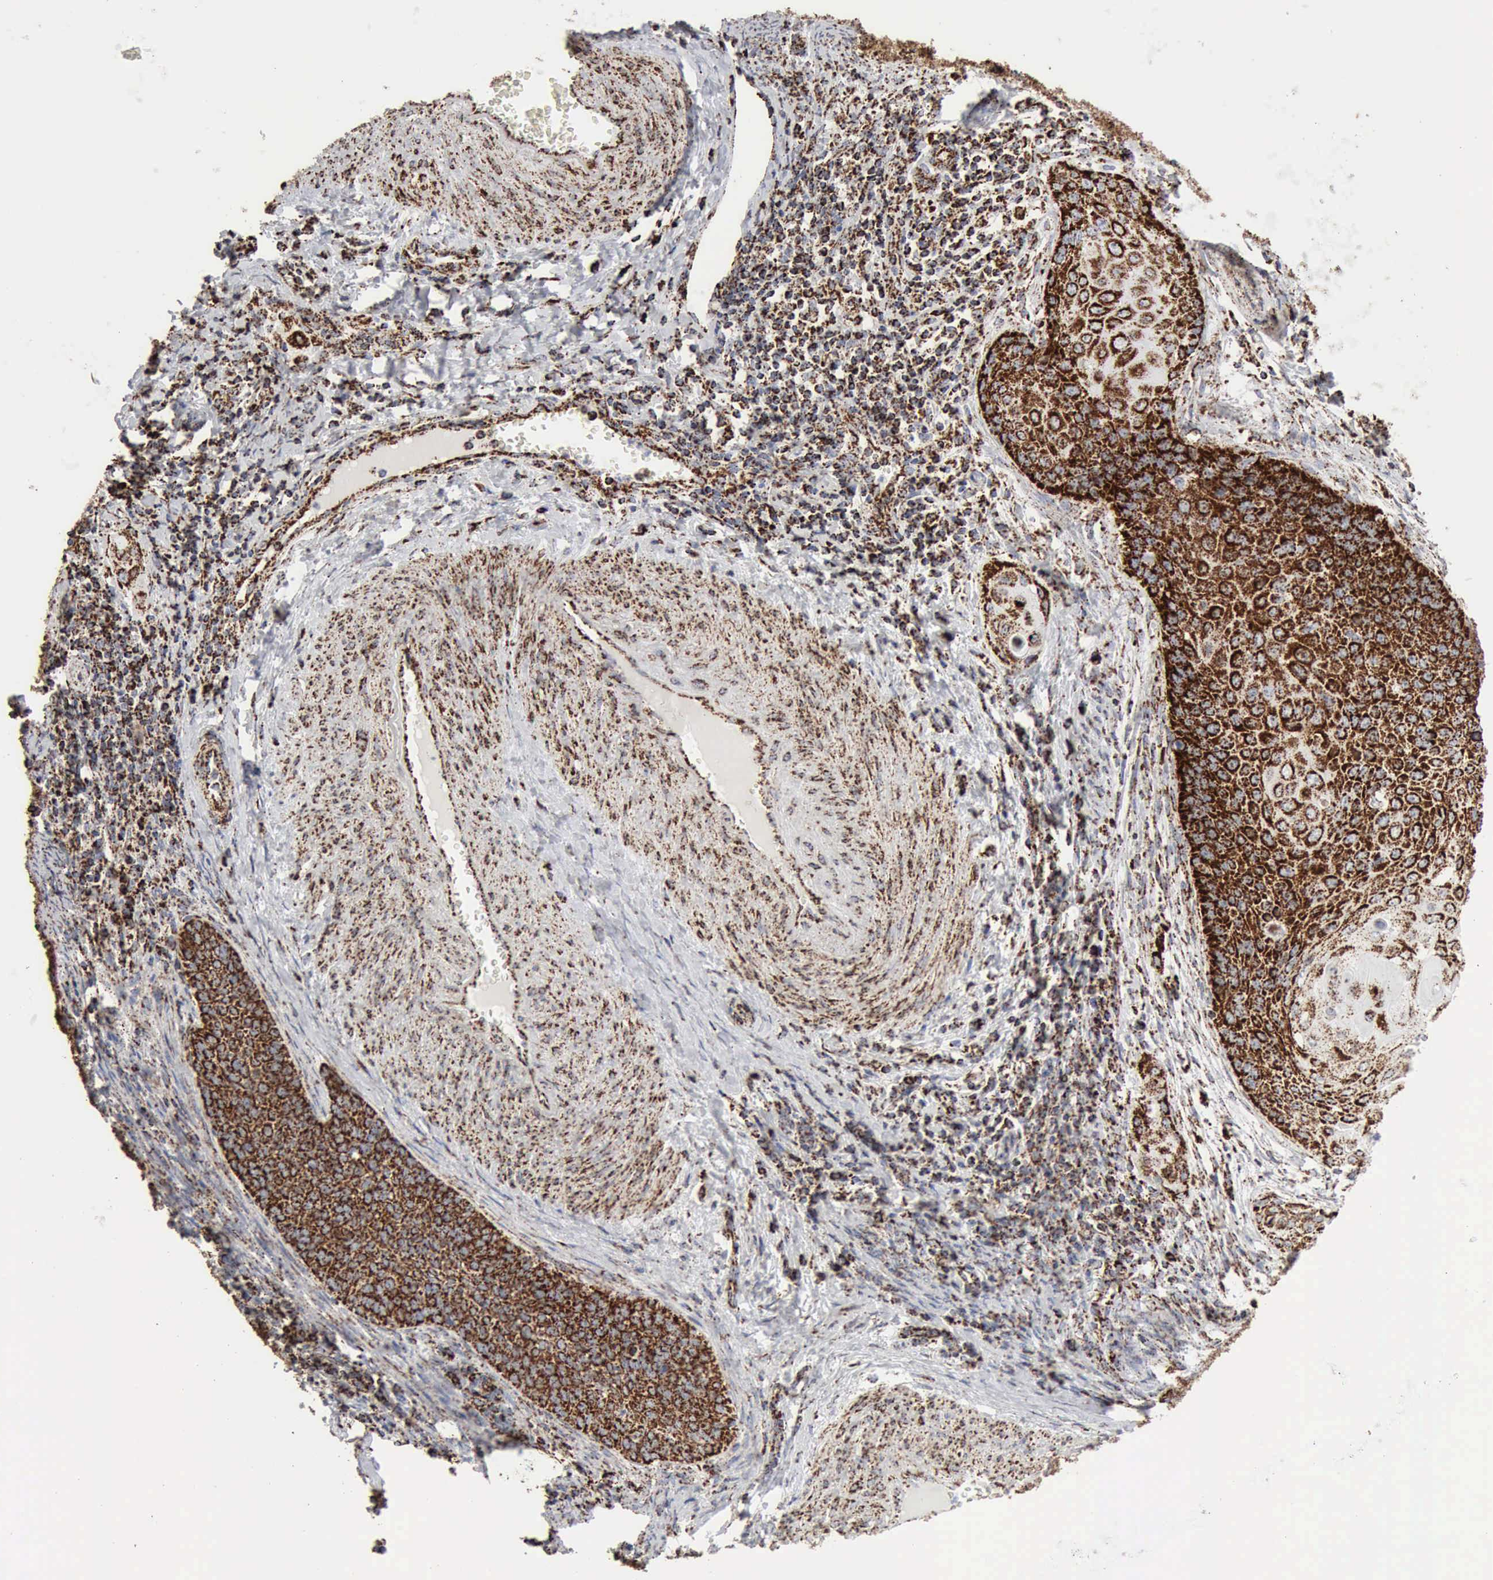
{"staining": {"intensity": "strong", "quantity": ">75%", "location": "cytoplasmic/membranous"}, "tissue": "cervical cancer", "cell_type": "Tumor cells", "image_type": "cancer", "snomed": [{"axis": "morphology", "description": "Squamous cell carcinoma, NOS"}, {"axis": "topography", "description": "Cervix"}], "caption": "An immunohistochemistry (IHC) histopathology image of tumor tissue is shown. Protein staining in brown shows strong cytoplasmic/membranous positivity in squamous cell carcinoma (cervical) within tumor cells. Ihc stains the protein in brown and the nuclei are stained blue.", "gene": "ACO2", "patient": {"sex": "female", "age": 33}}